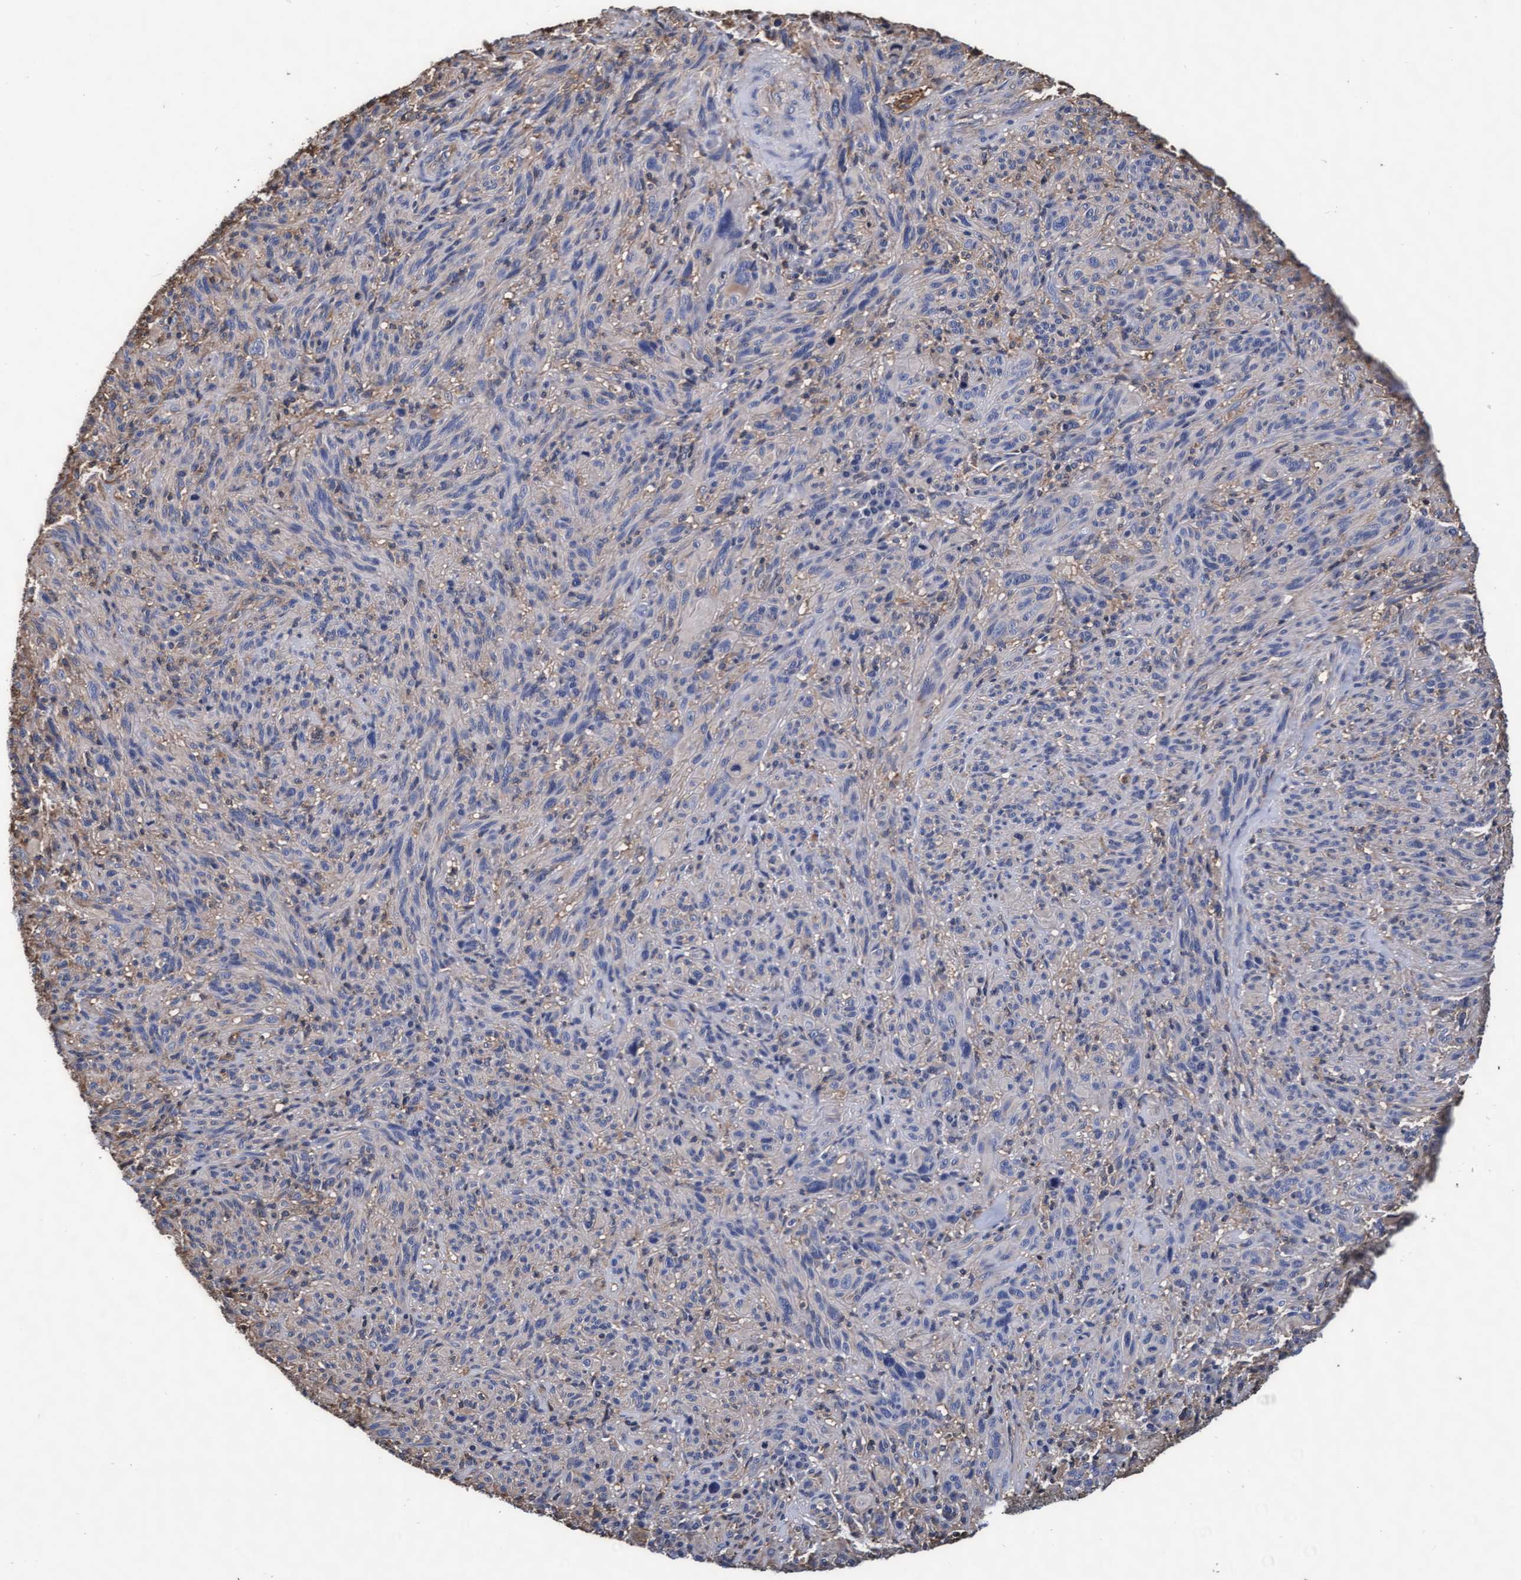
{"staining": {"intensity": "negative", "quantity": "none", "location": "none"}, "tissue": "melanoma", "cell_type": "Tumor cells", "image_type": "cancer", "snomed": [{"axis": "morphology", "description": "Malignant melanoma, NOS"}, {"axis": "topography", "description": "Skin of head"}], "caption": "Malignant melanoma was stained to show a protein in brown. There is no significant positivity in tumor cells.", "gene": "GRHPR", "patient": {"sex": "male", "age": 96}}